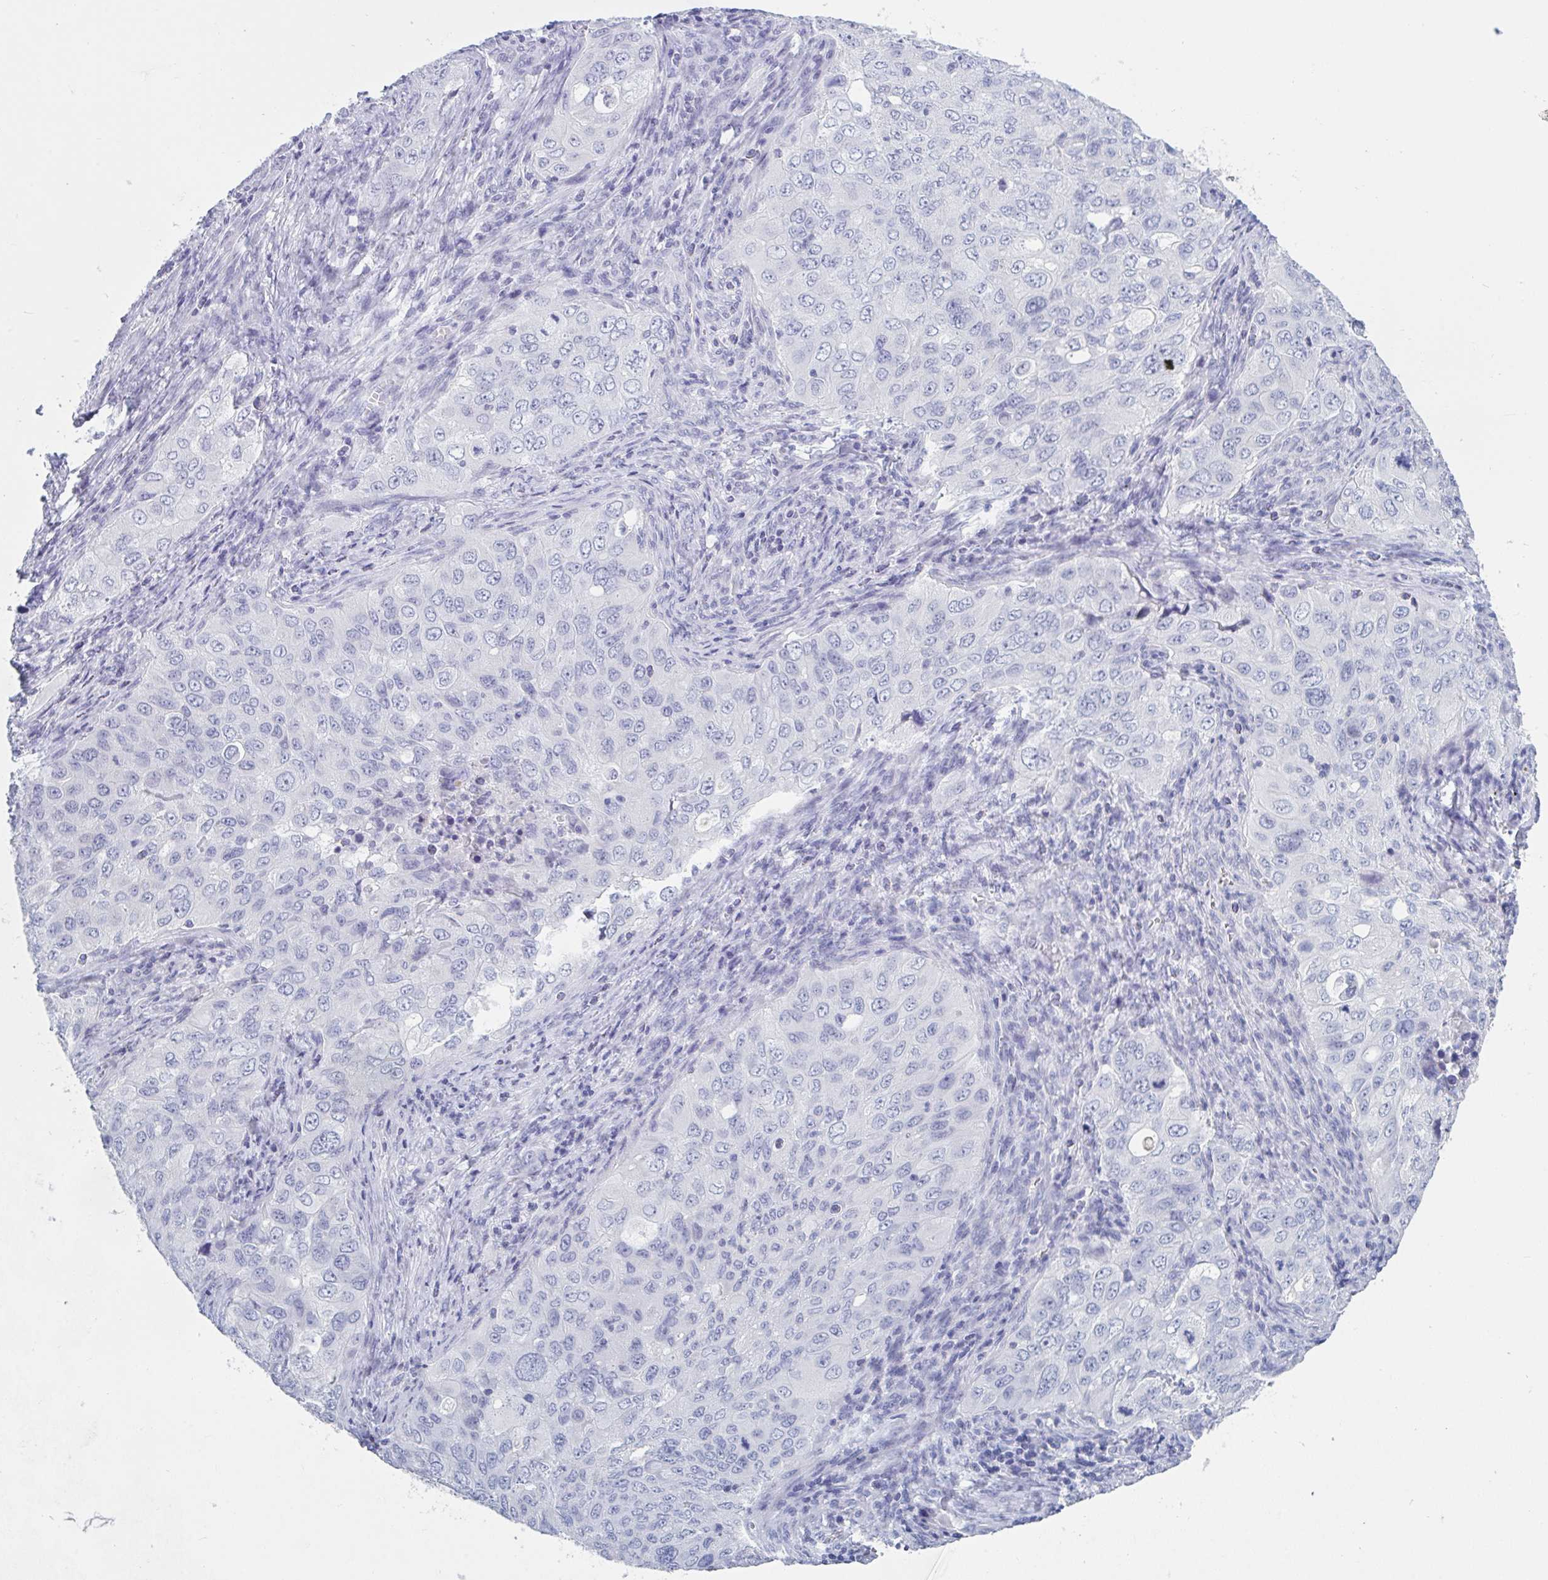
{"staining": {"intensity": "negative", "quantity": "none", "location": "none"}, "tissue": "lung cancer", "cell_type": "Tumor cells", "image_type": "cancer", "snomed": [{"axis": "morphology", "description": "Adenocarcinoma, NOS"}, {"axis": "morphology", "description": "Adenocarcinoma, metastatic, NOS"}, {"axis": "topography", "description": "Lymph node"}, {"axis": "topography", "description": "Lung"}], "caption": "Histopathology image shows no significant protein expression in tumor cells of lung adenocarcinoma.", "gene": "NDUFC2", "patient": {"sex": "female", "age": 42}}